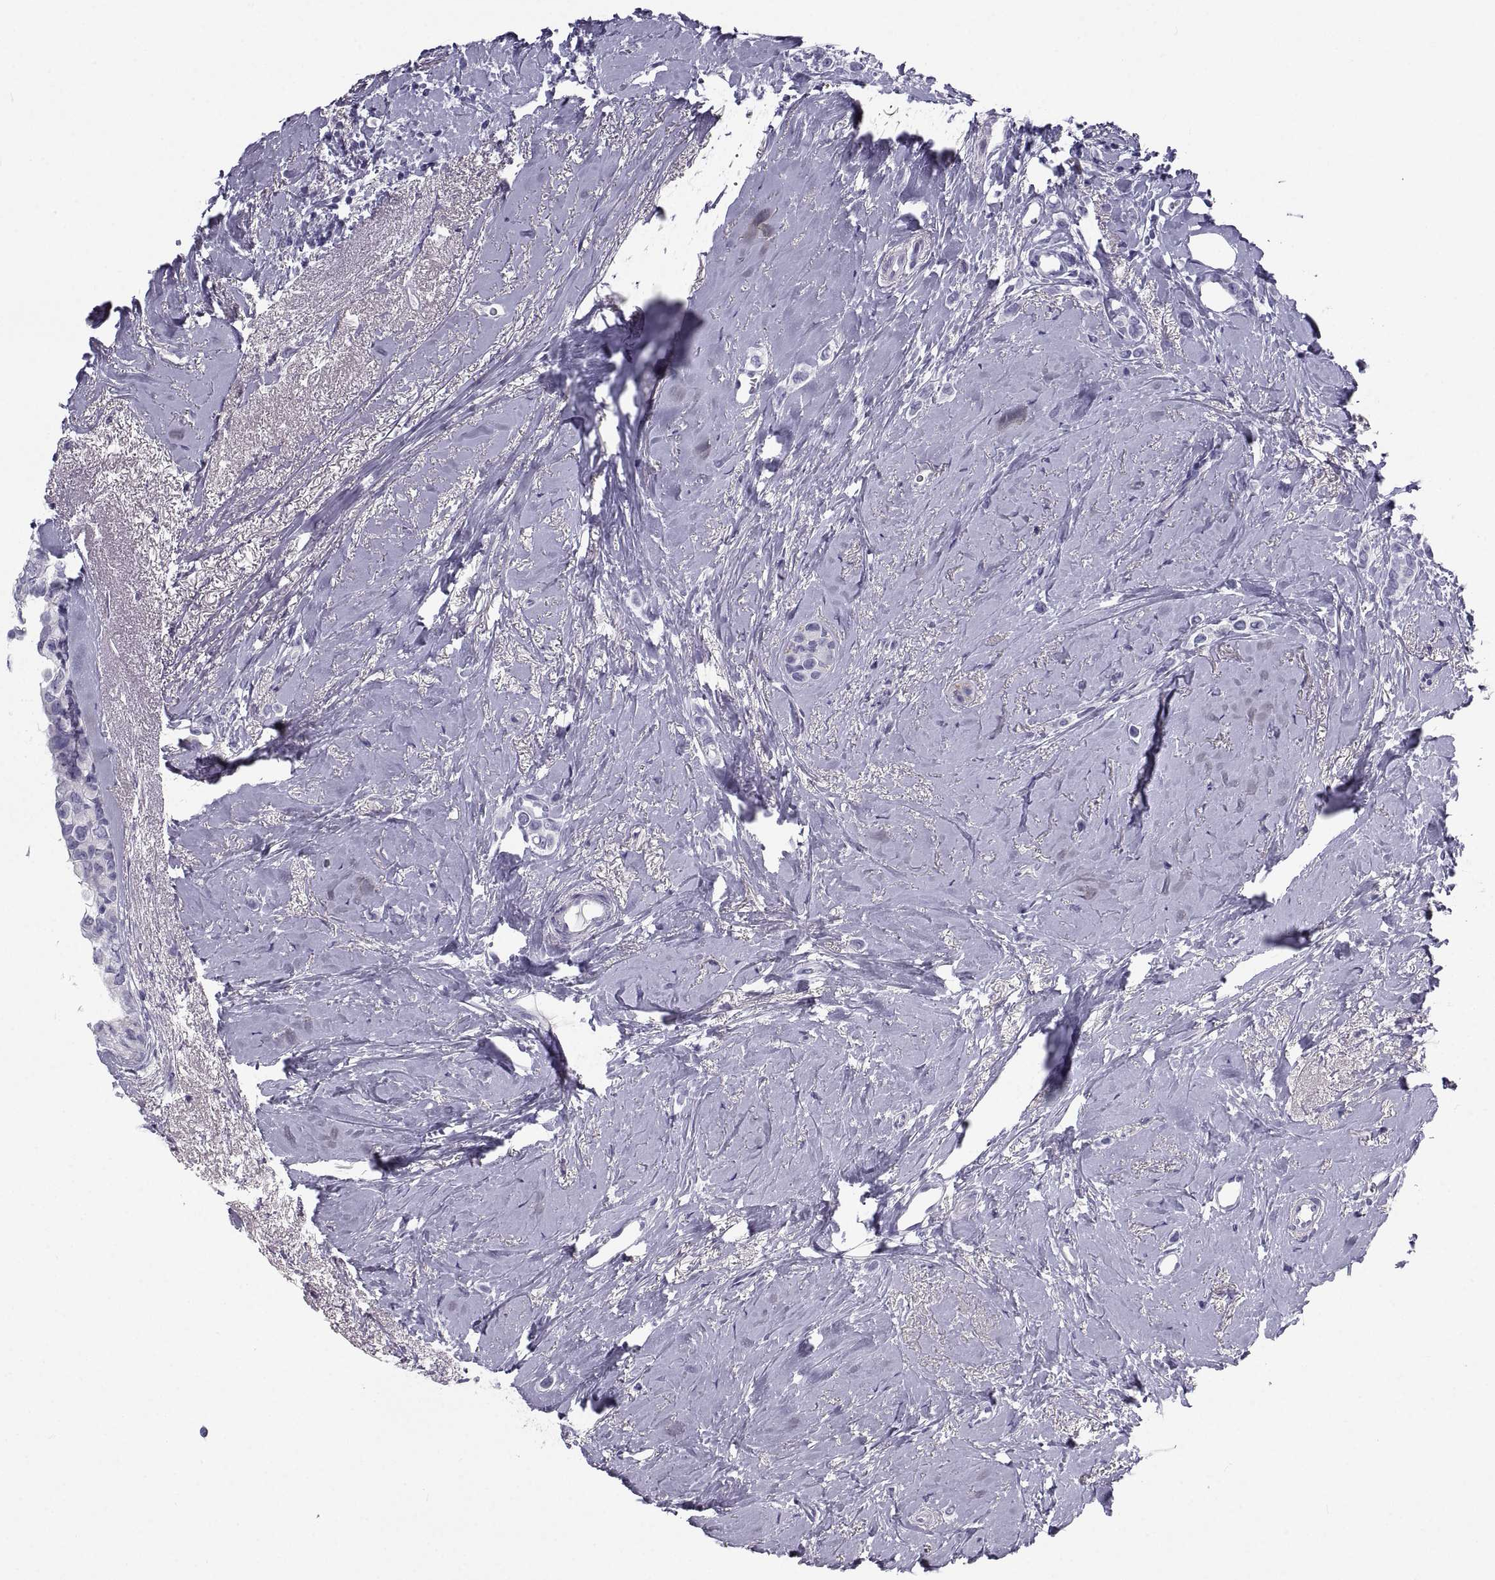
{"staining": {"intensity": "negative", "quantity": "none", "location": "none"}, "tissue": "breast cancer", "cell_type": "Tumor cells", "image_type": "cancer", "snomed": [{"axis": "morphology", "description": "Lobular carcinoma"}, {"axis": "topography", "description": "Breast"}], "caption": "The IHC image has no significant positivity in tumor cells of breast cancer (lobular carcinoma) tissue.", "gene": "PCSK1N", "patient": {"sex": "female", "age": 66}}